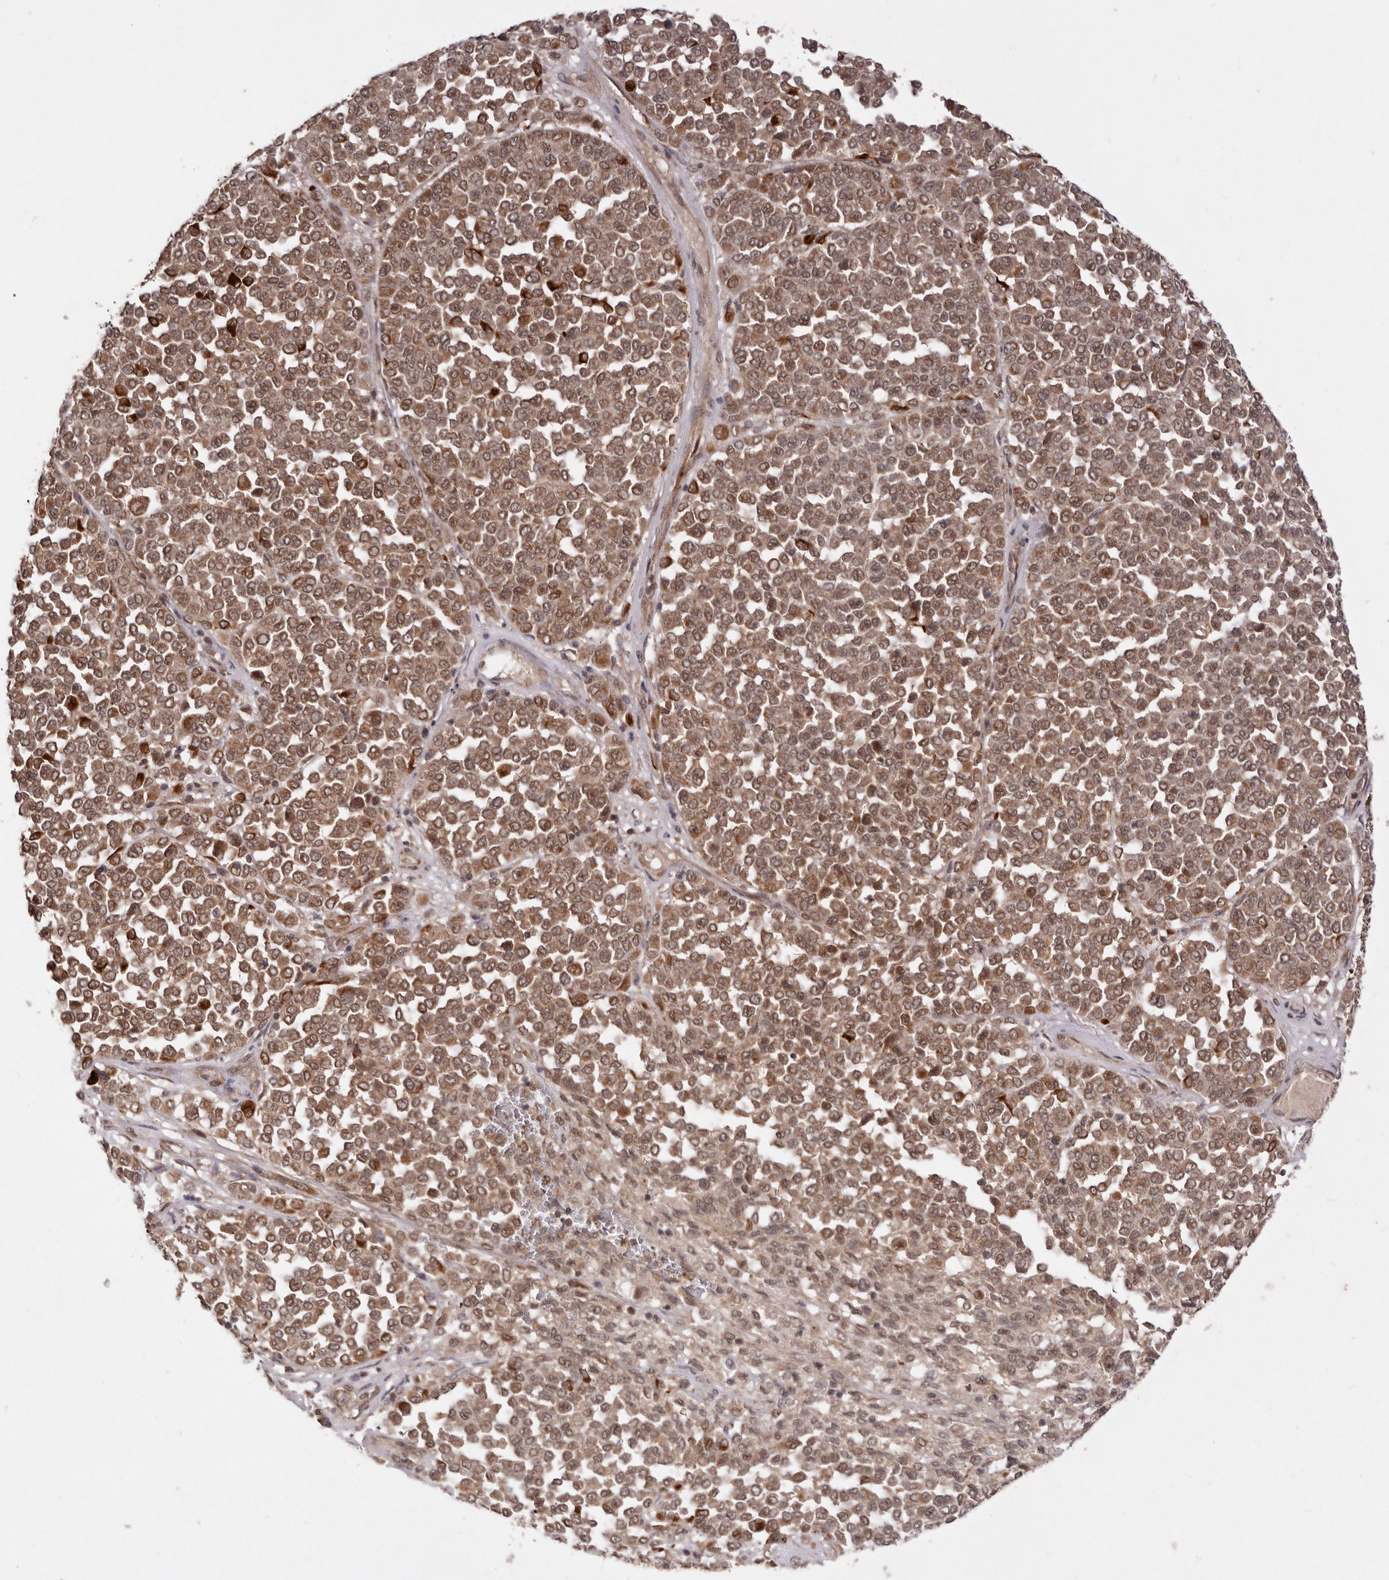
{"staining": {"intensity": "moderate", "quantity": ">75%", "location": "cytoplasmic/membranous,nuclear"}, "tissue": "melanoma", "cell_type": "Tumor cells", "image_type": "cancer", "snomed": [{"axis": "morphology", "description": "Malignant melanoma, Metastatic site"}, {"axis": "topography", "description": "Pancreas"}], "caption": "Protein expression analysis of malignant melanoma (metastatic site) displays moderate cytoplasmic/membranous and nuclear expression in about >75% of tumor cells.", "gene": "TARS2", "patient": {"sex": "female", "age": 30}}